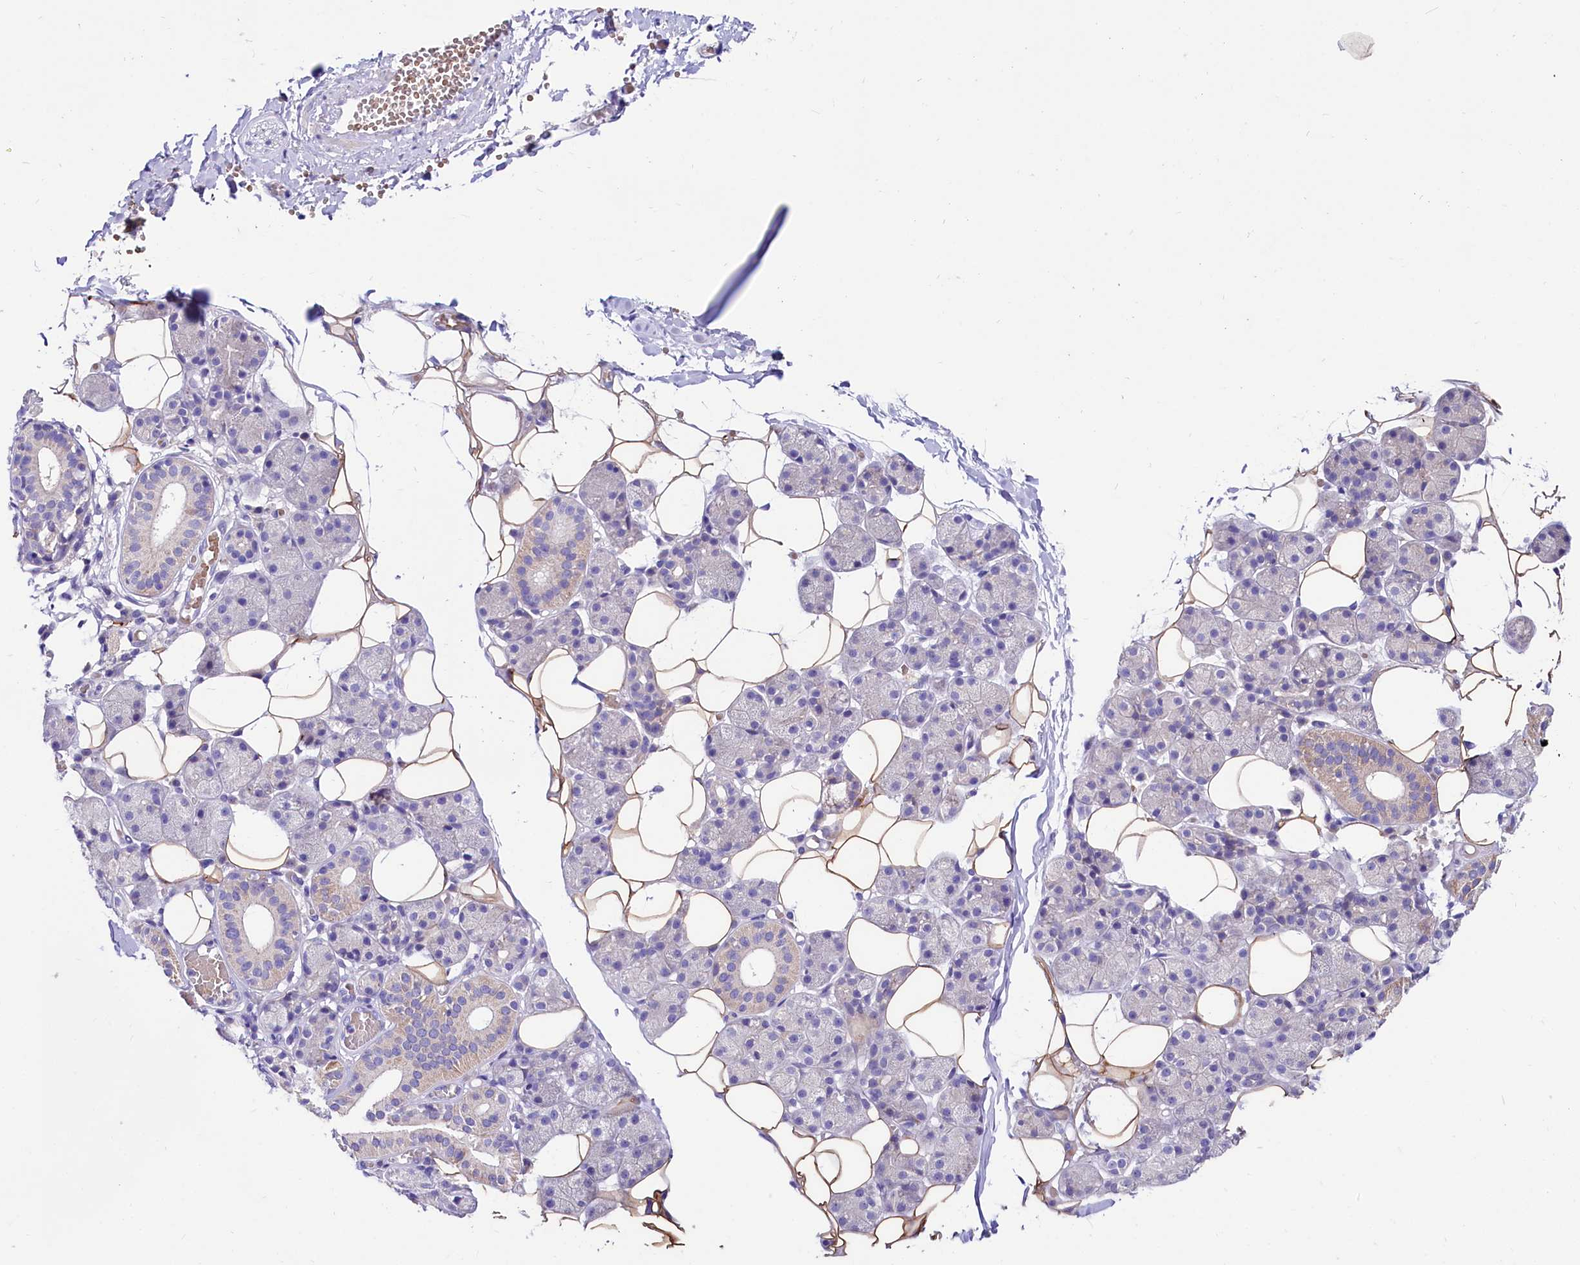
{"staining": {"intensity": "moderate", "quantity": "<25%", "location": "cytoplasmic/membranous"}, "tissue": "salivary gland", "cell_type": "Glandular cells", "image_type": "normal", "snomed": [{"axis": "morphology", "description": "Normal tissue, NOS"}, {"axis": "topography", "description": "Salivary gland"}], "caption": "The histopathology image exhibits staining of benign salivary gland, revealing moderate cytoplasmic/membranous protein staining (brown color) within glandular cells. Immunohistochemistry stains the protein in brown and the nuclei are stained blue.", "gene": "ABHD5", "patient": {"sex": "female", "age": 33}}